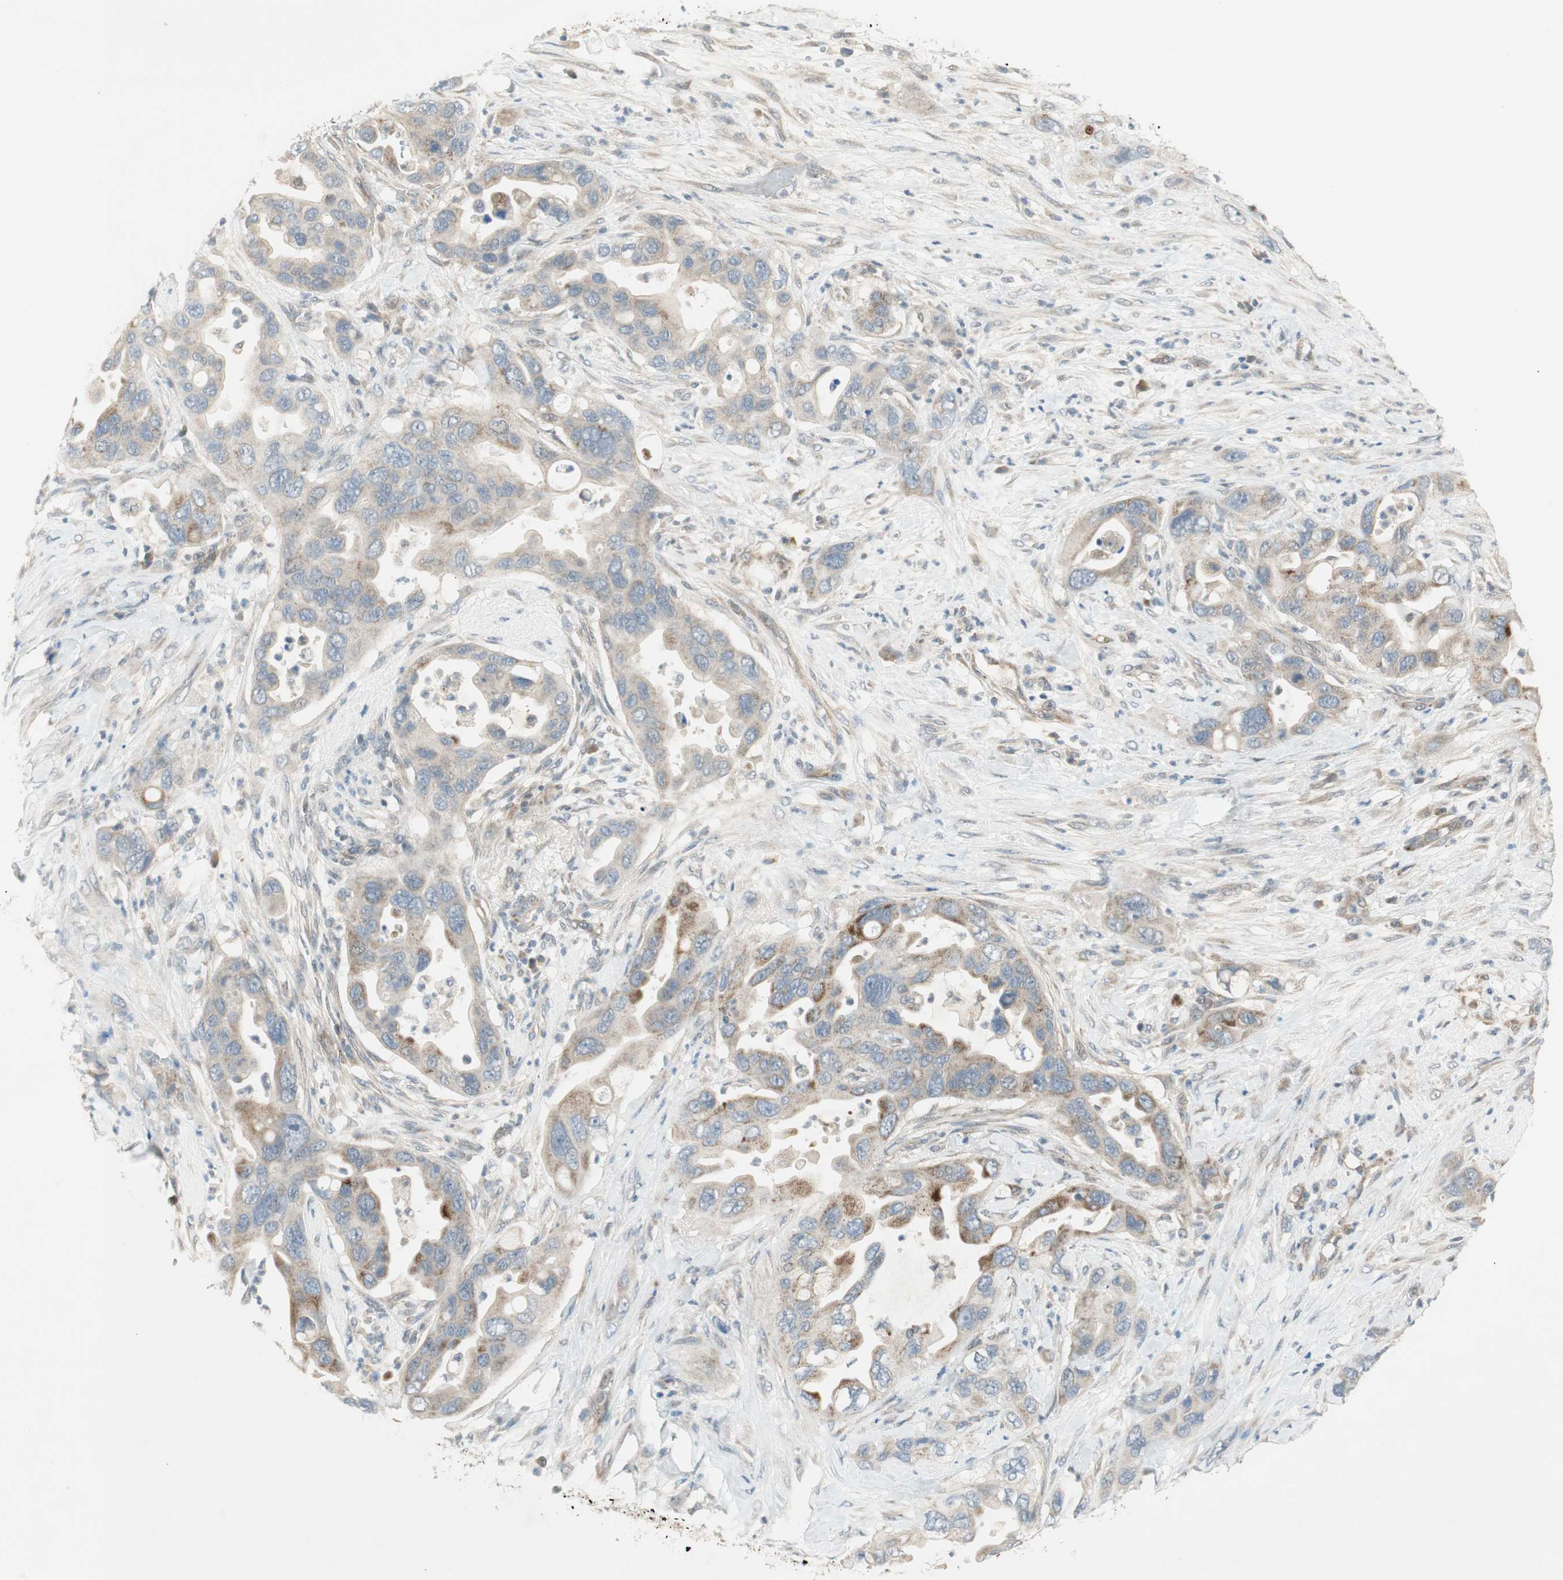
{"staining": {"intensity": "moderate", "quantity": "<25%", "location": "cytoplasmic/membranous"}, "tissue": "pancreatic cancer", "cell_type": "Tumor cells", "image_type": "cancer", "snomed": [{"axis": "morphology", "description": "Adenocarcinoma, NOS"}, {"axis": "topography", "description": "Pancreas"}], "caption": "Protein positivity by IHC shows moderate cytoplasmic/membranous positivity in about <25% of tumor cells in adenocarcinoma (pancreatic). (Stains: DAB in brown, nuclei in blue, Microscopy: brightfield microscopy at high magnification).", "gene": "USP2", "patient": {"sex": "female", "age": 71}}